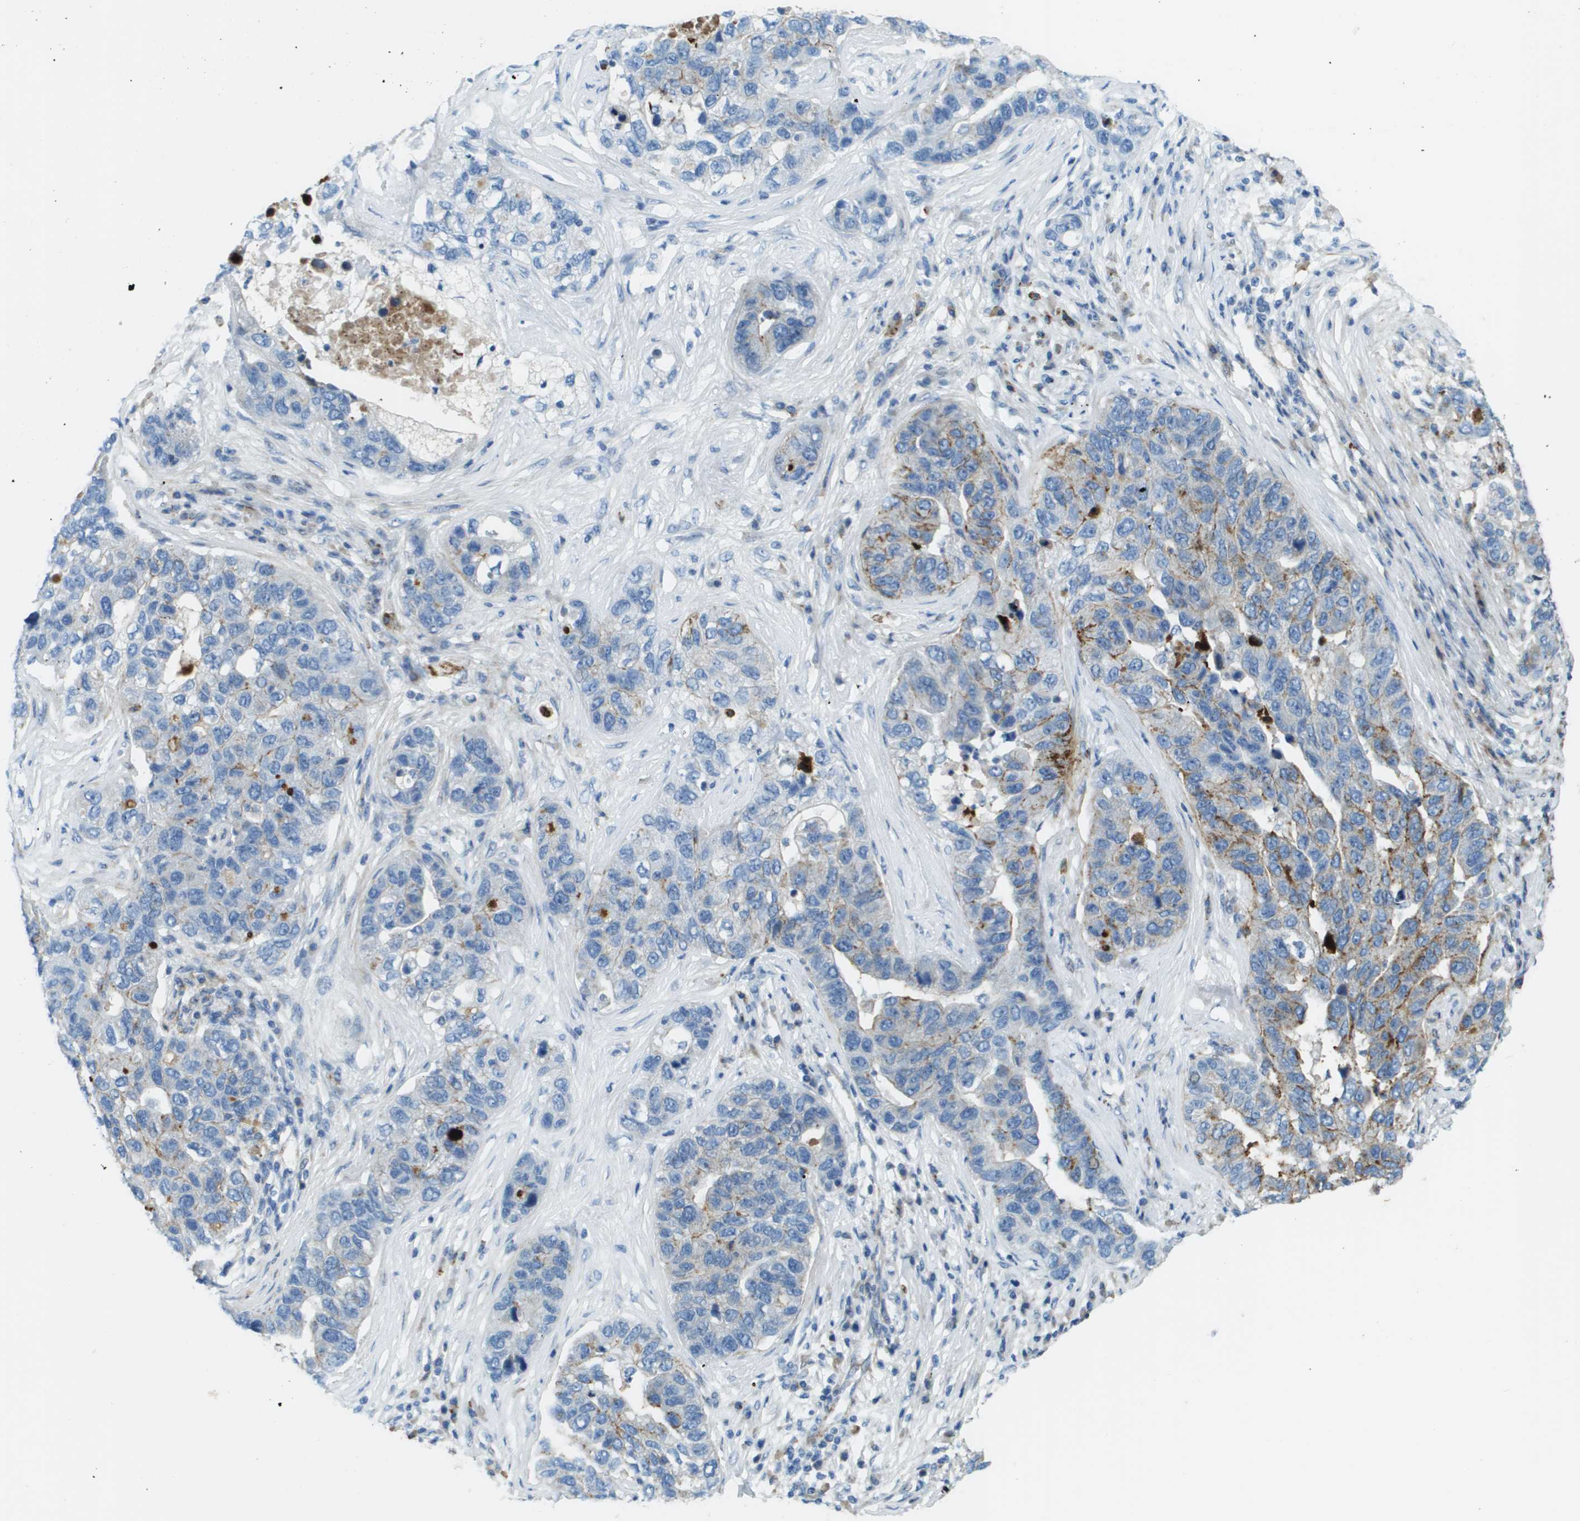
{"staining": {"intensity": "moderate", "quantity": "25%-75%", "location": "cytoplasmic/membranous"}, "tissue": "pancreatic cancer", "cell_type": "Tumor cells", "image_type": "cancer", "snomed": [{"axis": "morphology", "description": "Adenocarcinoma, NOS"}, {"axis": "topography", "description": "Pancreas"}], "caption": "Immunohistochemistry of adenocarcinoma (pancreatic) shows medium levels of moderate cytoplasmic/membranous expression in approximately 25%-75% of tumor cells. The staining was performed using DAB (3,3'-diaminobenzidine), with brown indicating positive protein expression. Nuclei are stained blue with hematoxylin.", "gene": "SDC1", "patient": {"sex": "female", "age": 61}}